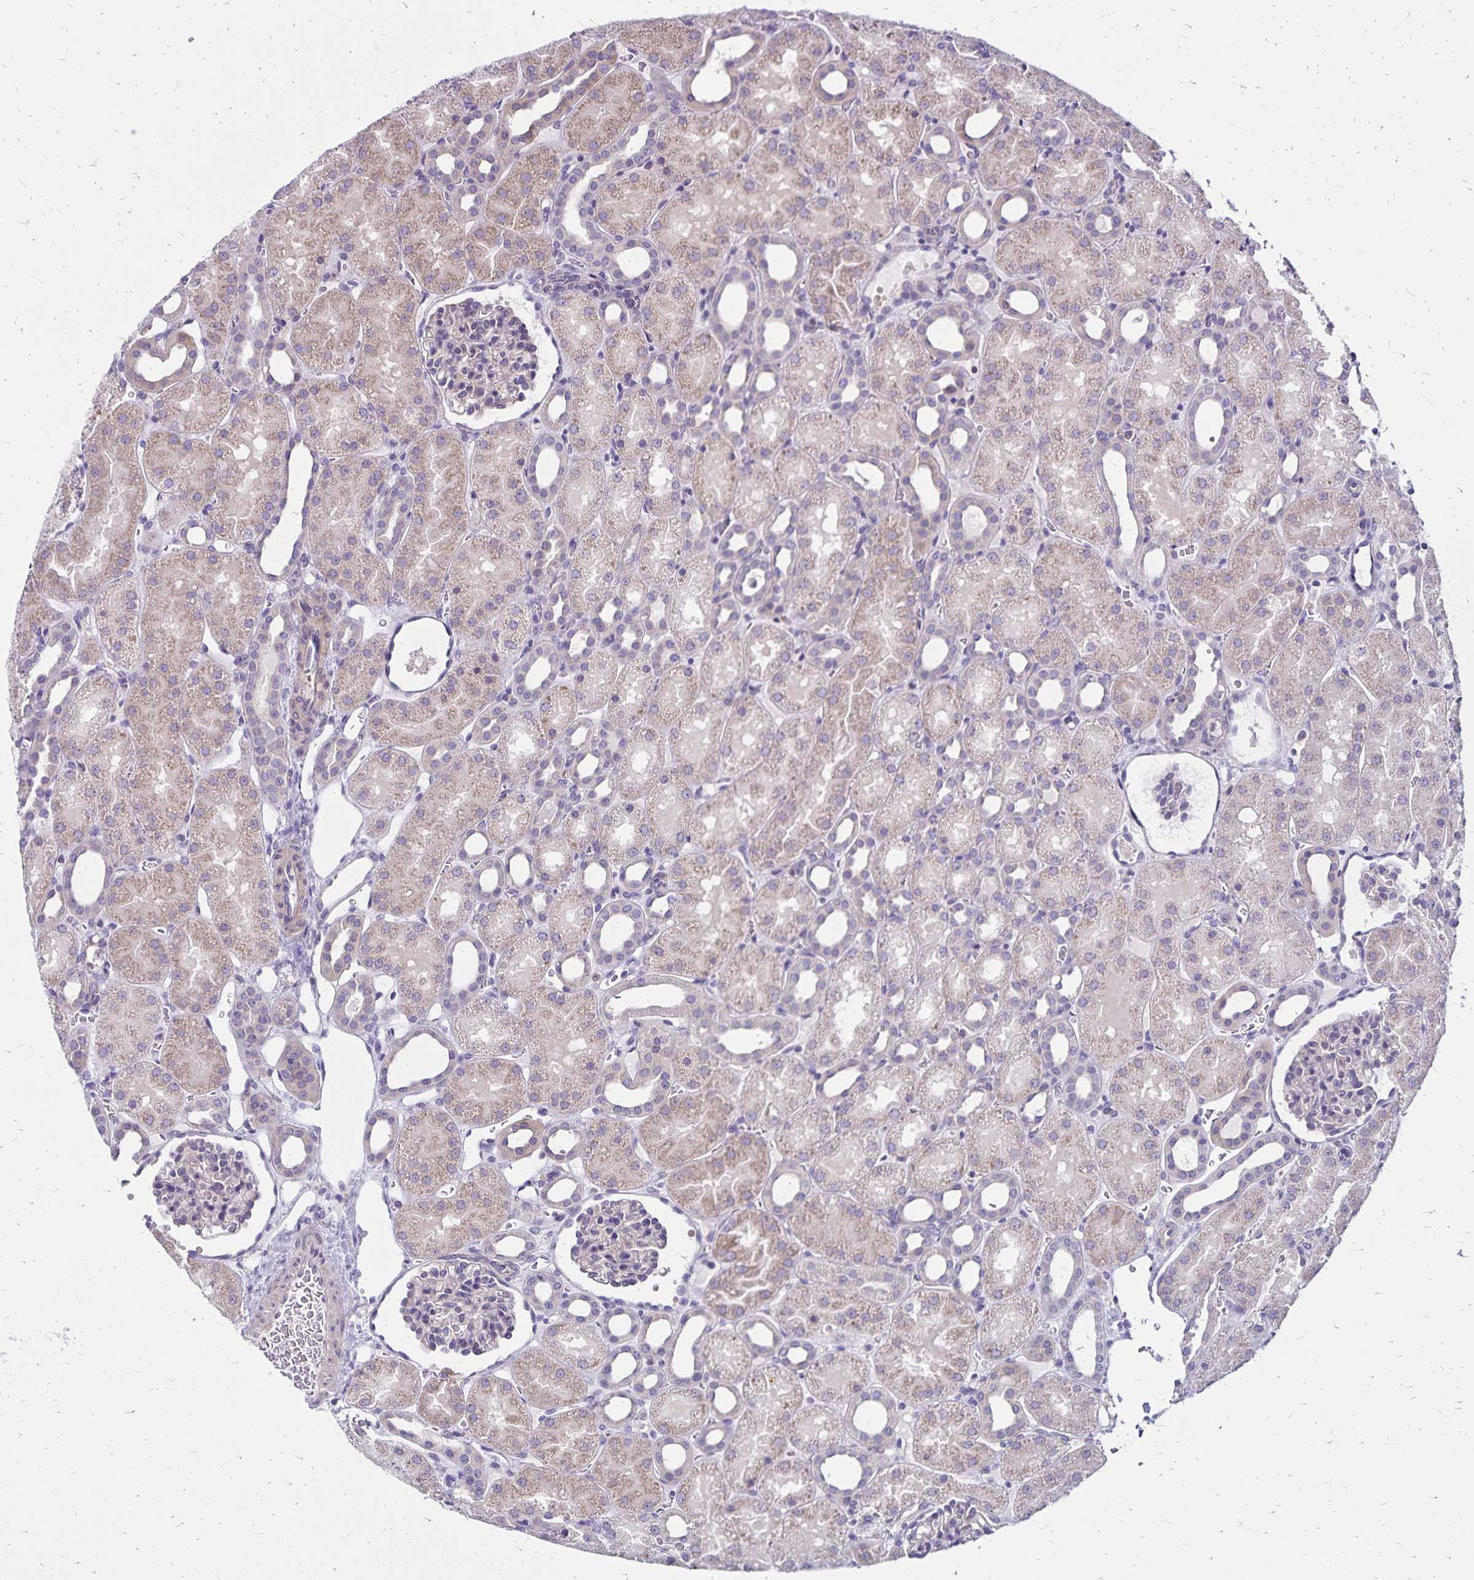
{"staining": {"intensity": "moderate", "quantity": "<25%", "location": "cytoplasmic/membranous"}, "tissue": "kidney", "cell_type": "Cells in glomeruli", "image_type": "normal", "snomed": [{"axis": "morphology", "description": "Normal tissue, NOS"}, {"axis": "topography", "description": "Kidney"}], "caption": "Protein staining by IHC demonstrates moderate cytoplasmic/membranous expression in about <25% of cells in glomeruli in benign kidney.", "gene": "FSD1", "patient": {"sex": "male", "age": 2}}